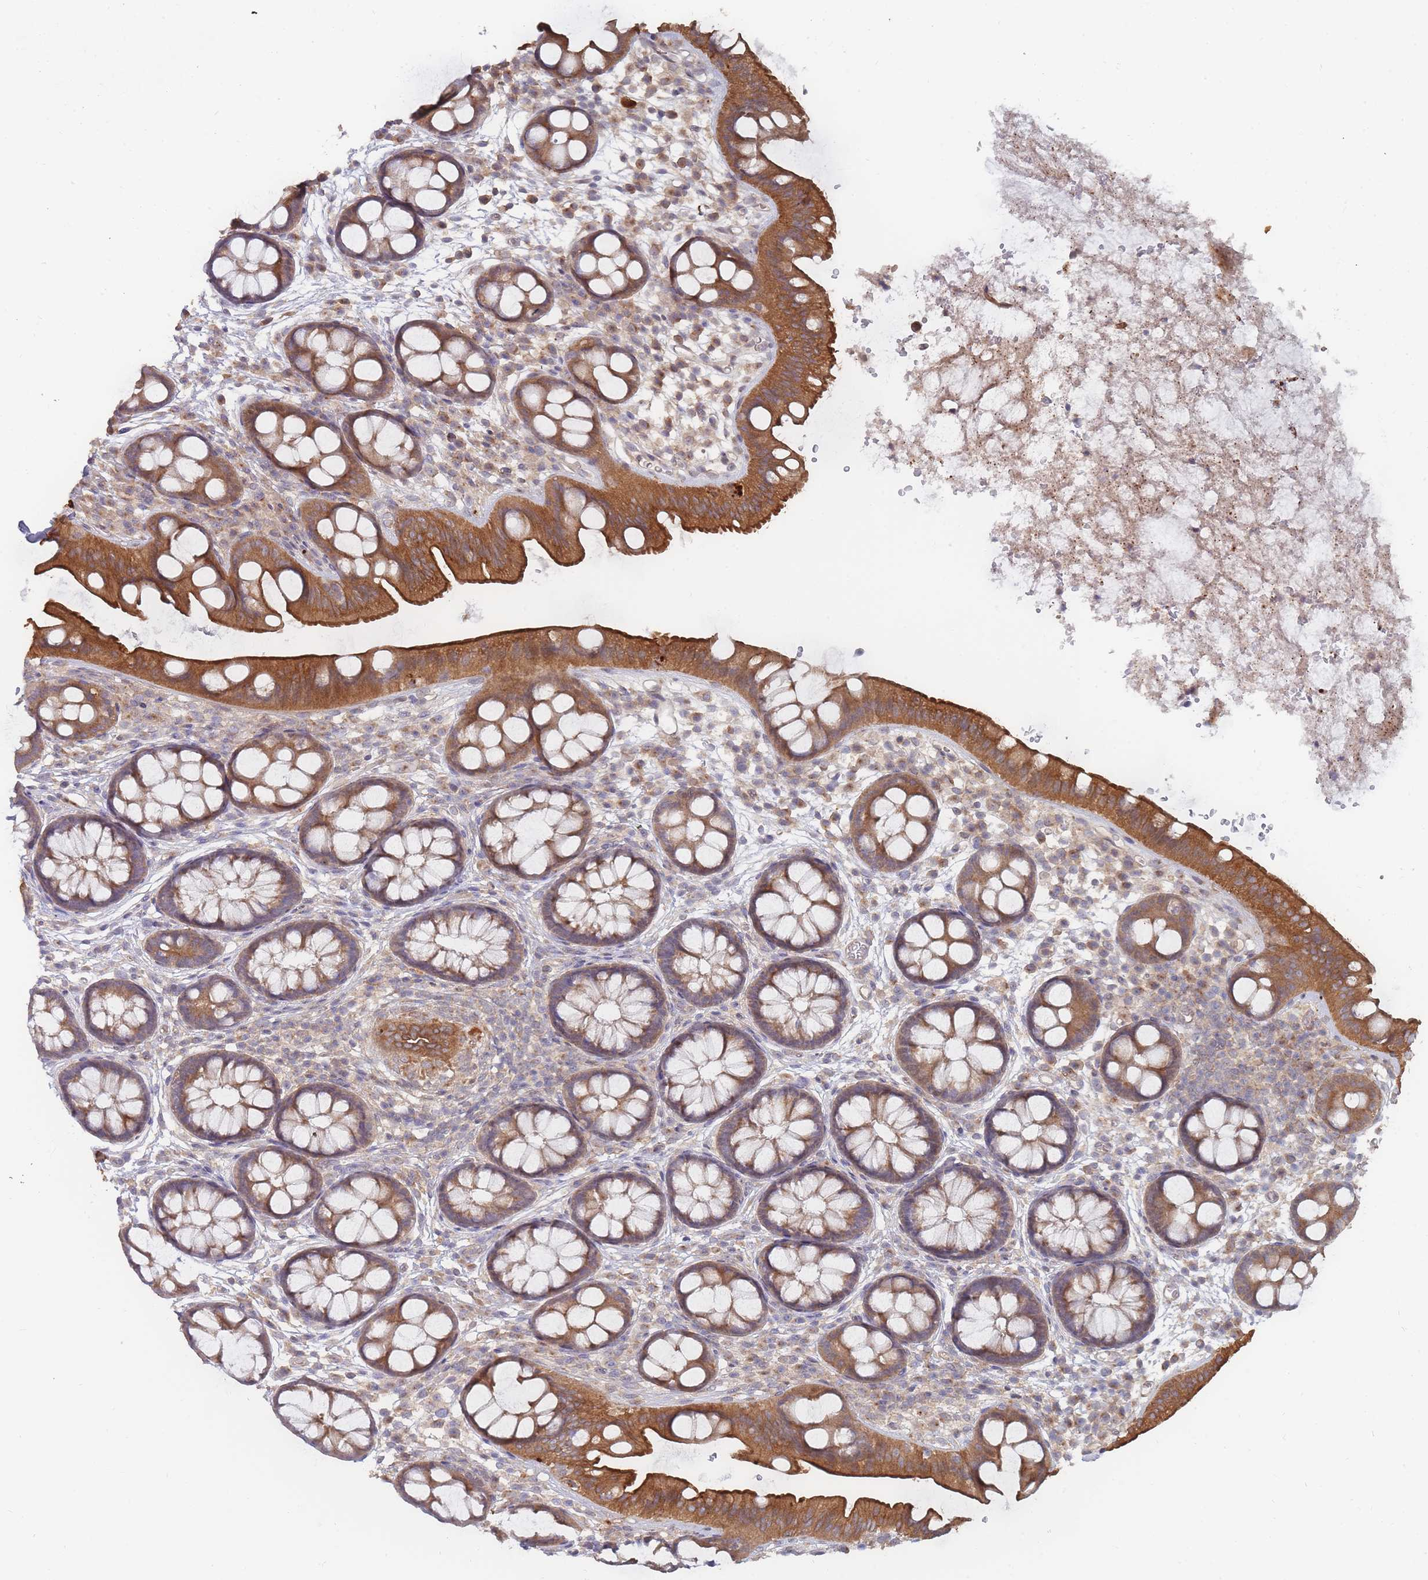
{"staining": {"intensity": "moderate", "quantity": ">75%", "location": "cytoplasmic/membranous"}, "tissue": "rectum", "cell_type": "Glandular cells", "image_type": "normal", "snomed": [{"axis": "morphology", "description": "Normal tissue, NOS"}, {"axis": "topography", "description": "Rectum"}, {"axis": "topography", "description": "Peripheral nerve tissue"}], "caption": "IHC staining of normal rectum, which displays medium levels of moderate cytoplasmic/membranous positivity in approximately >75% of glandular cells indicating moderate cytoplasmic/membranous protein staining. The staining was performed using DAB (3,3'-diaminobenzidine) (brown) for protein detection and nuclei were counterstained in hematoxylin (blue).", "gene": "SLC35F5", "patient": {"sex": "female", "age": 69}}